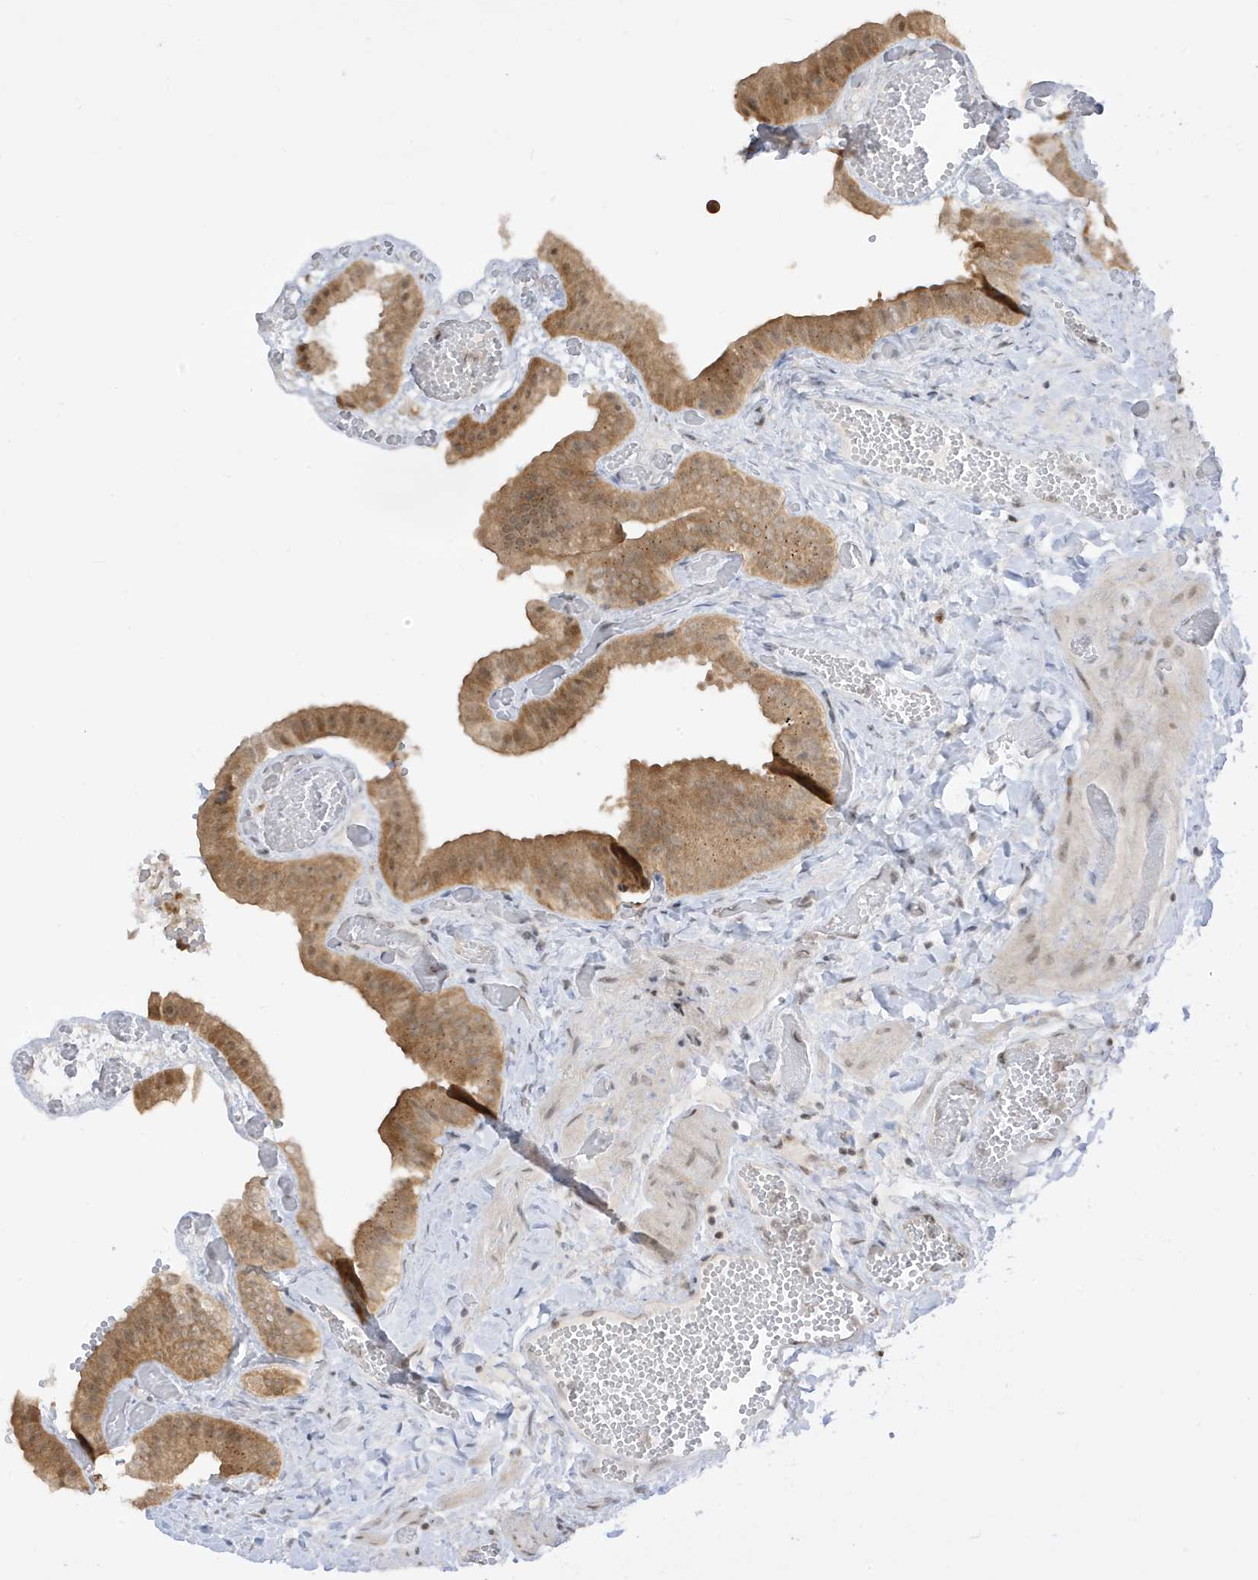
{"staining": {"intensity": "moderate", "quantity": ">75%", "location": "cytoplasmic/membranous,nuclear"}, "tissue": "gallbladder", "cell_type": "Glandular cells", "image_type": "normal", "snomed": [{"axis": "morphology", "description": "Normal tissue, NOS"}, {"axis": "topography", "description": "Gallbladder"}], "caption": "Unremarkable gallbladder was stained to show a protein in brown. There is medium levels of moderate cytoplasmic/membranous,nuclear expression in about >75% of glandular cells. (brown staining indicates protein expression, while blue staining denotes nuclei).", "gene": "TAB3", "patient": {"sex": "female", "age": 64}}